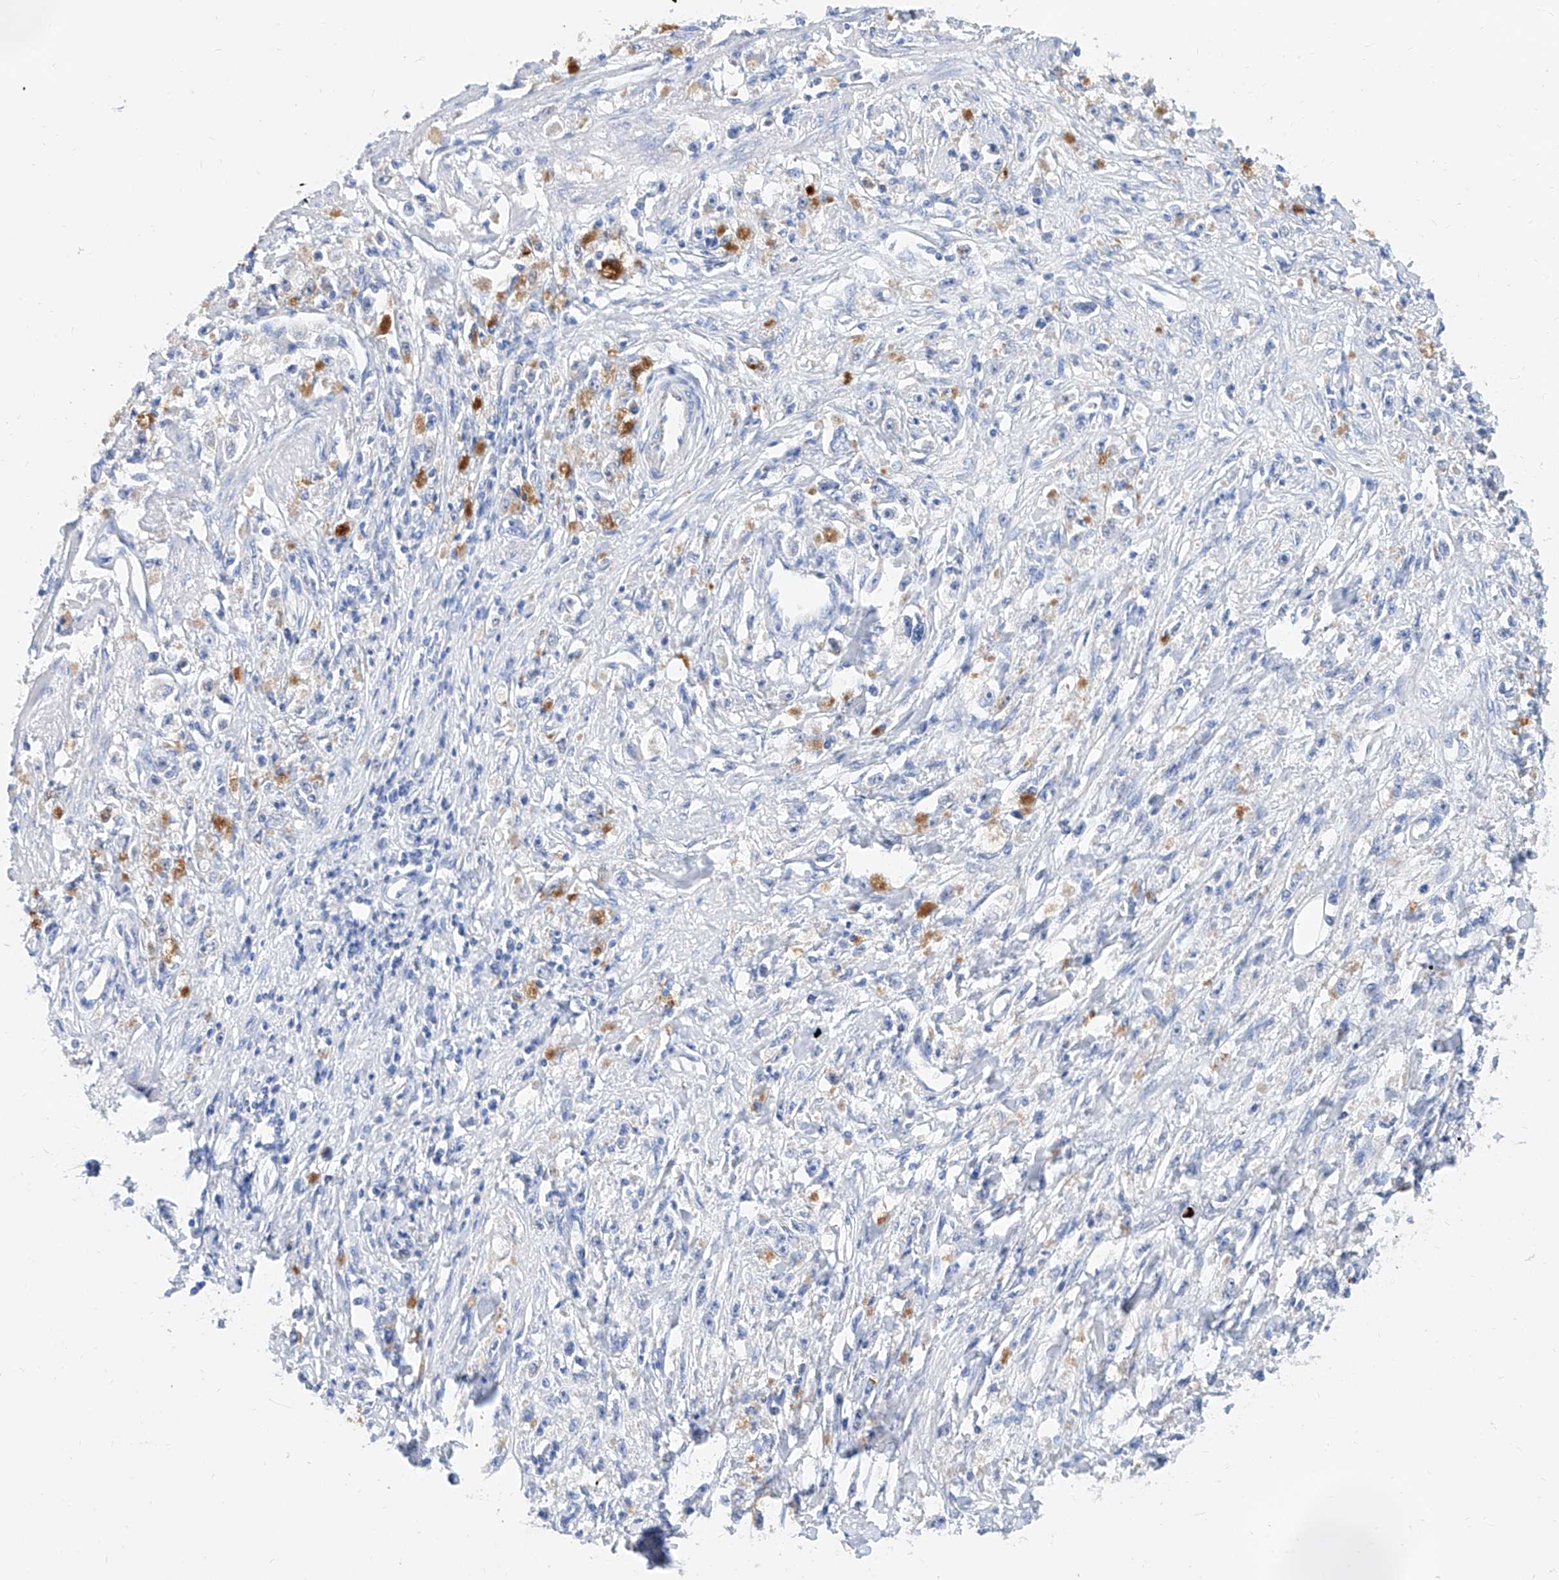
{"staining": {"intensity": "negative", "quantity": "none", "location": "none"}, "tissue": "stomach cancer", "cell_type": "Tumor cells", "image_type": "cancer", "snomed": [{"axis": "morphology", "description": "Adenocarcinoma, NOS"}, {"axis": "topography", "description": "Stomach"}], "caption": "Tumor cells are negative for brown protein staining in stomach cancer (adenocarcinoma). (DAB immunohistochemistry visualized using brightfield microscopy, high magnification).", "gene": "SLC25A29", "patient": {"sex": "female", "age": 59}}